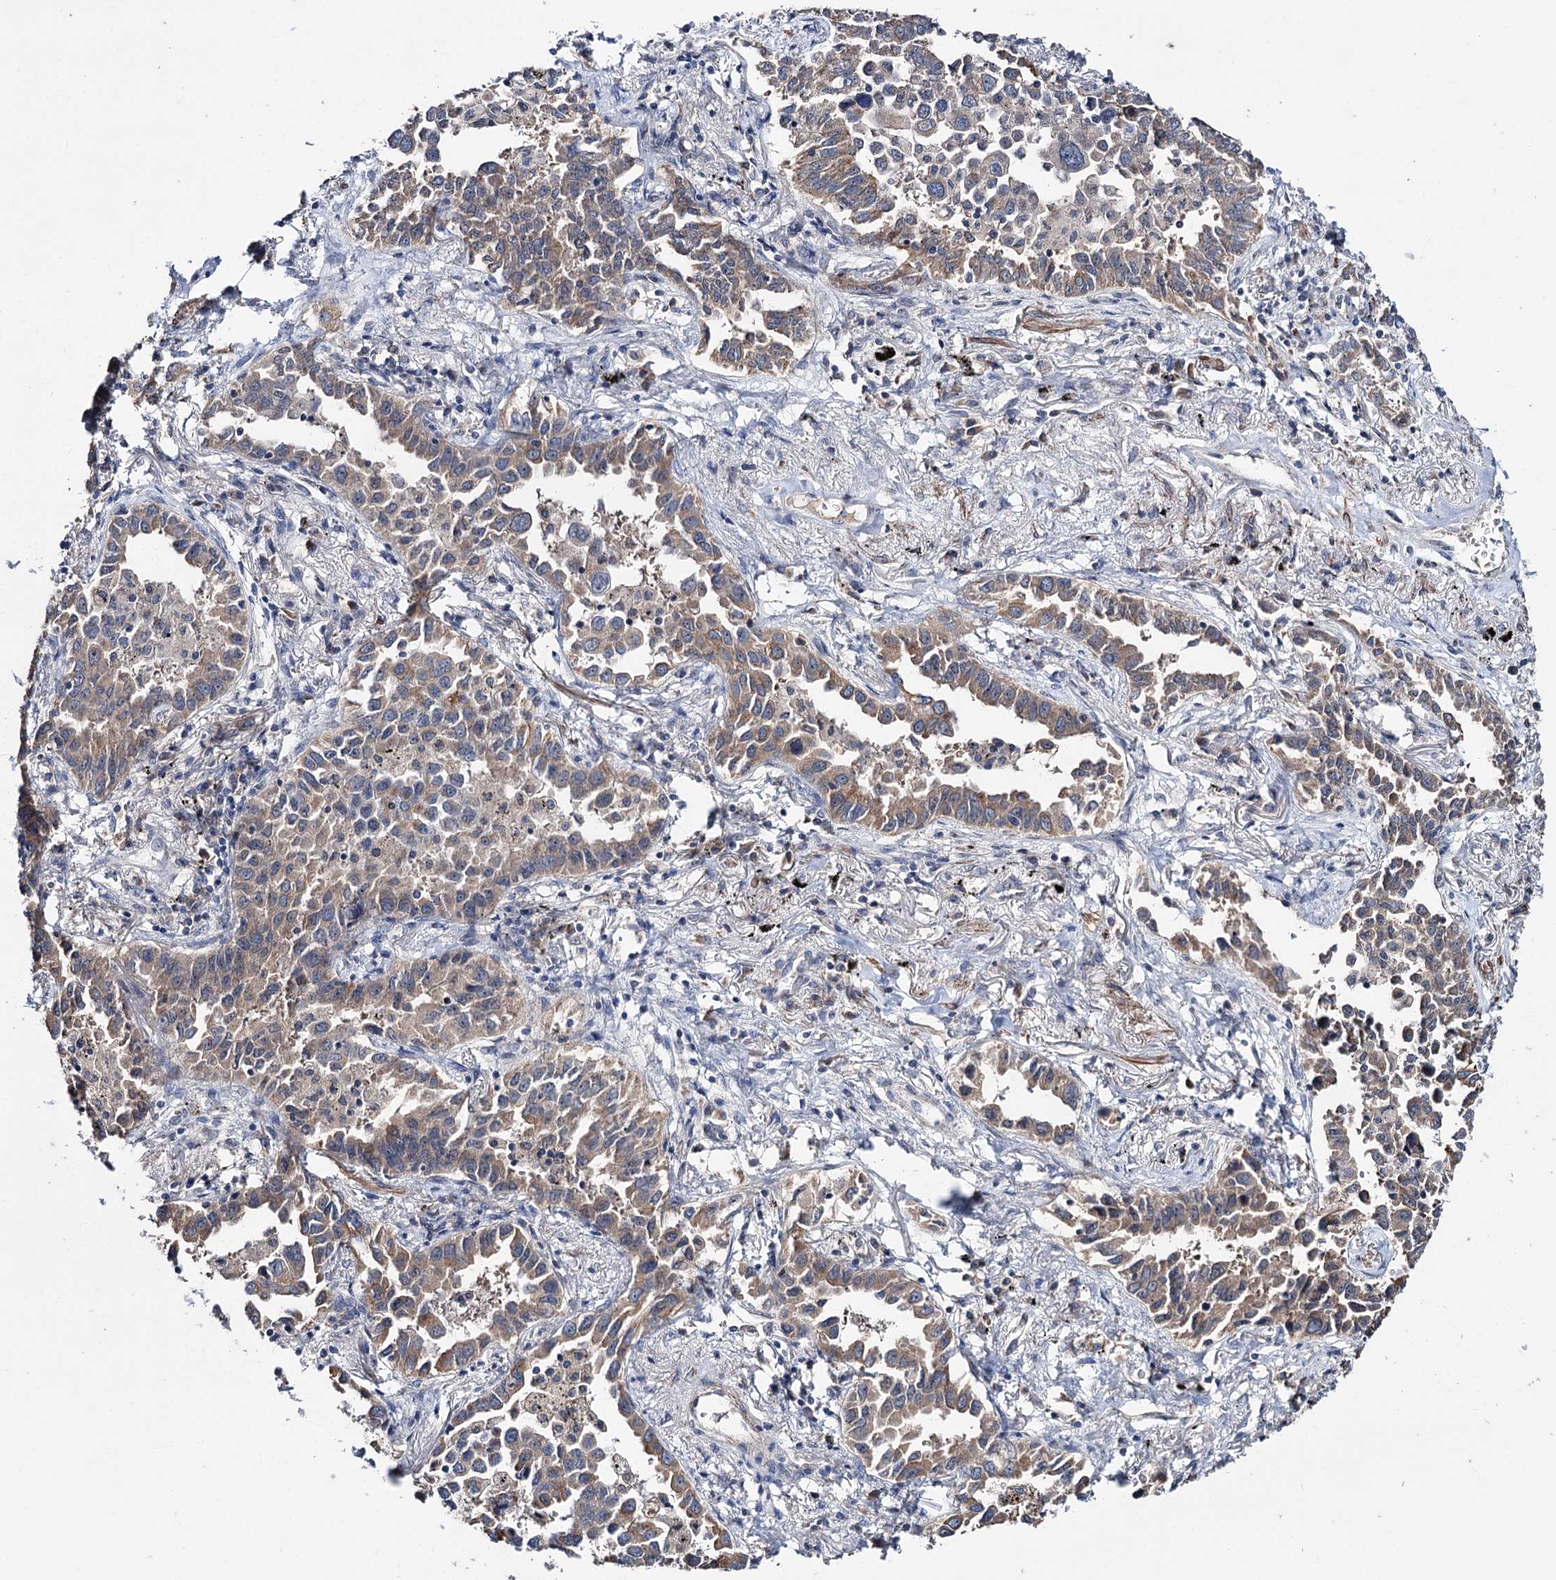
{"staining": {"intensity": "moderate", "quantity": ">75%", "location": "cytoplasmic/membranous"}, "tissue": "lung cancer", "cell_type": "Tumor cells", "image_type": "cancer", "snomed": [{"axis": "morphology", "description": "Adenocarcinoma, NOS"}, {"axis": "topography", "description": "Lung"}], "caption": "Immunohistochemical staining of human adenocarcinoma (lung) shows medium levels of moderate cytoplasmic/membranous protein positivity in about >75% of tumor cells. Nuclei are stained in blue.", "gene": "CLPB", "patient": {"sex": "male", "age": 67}}